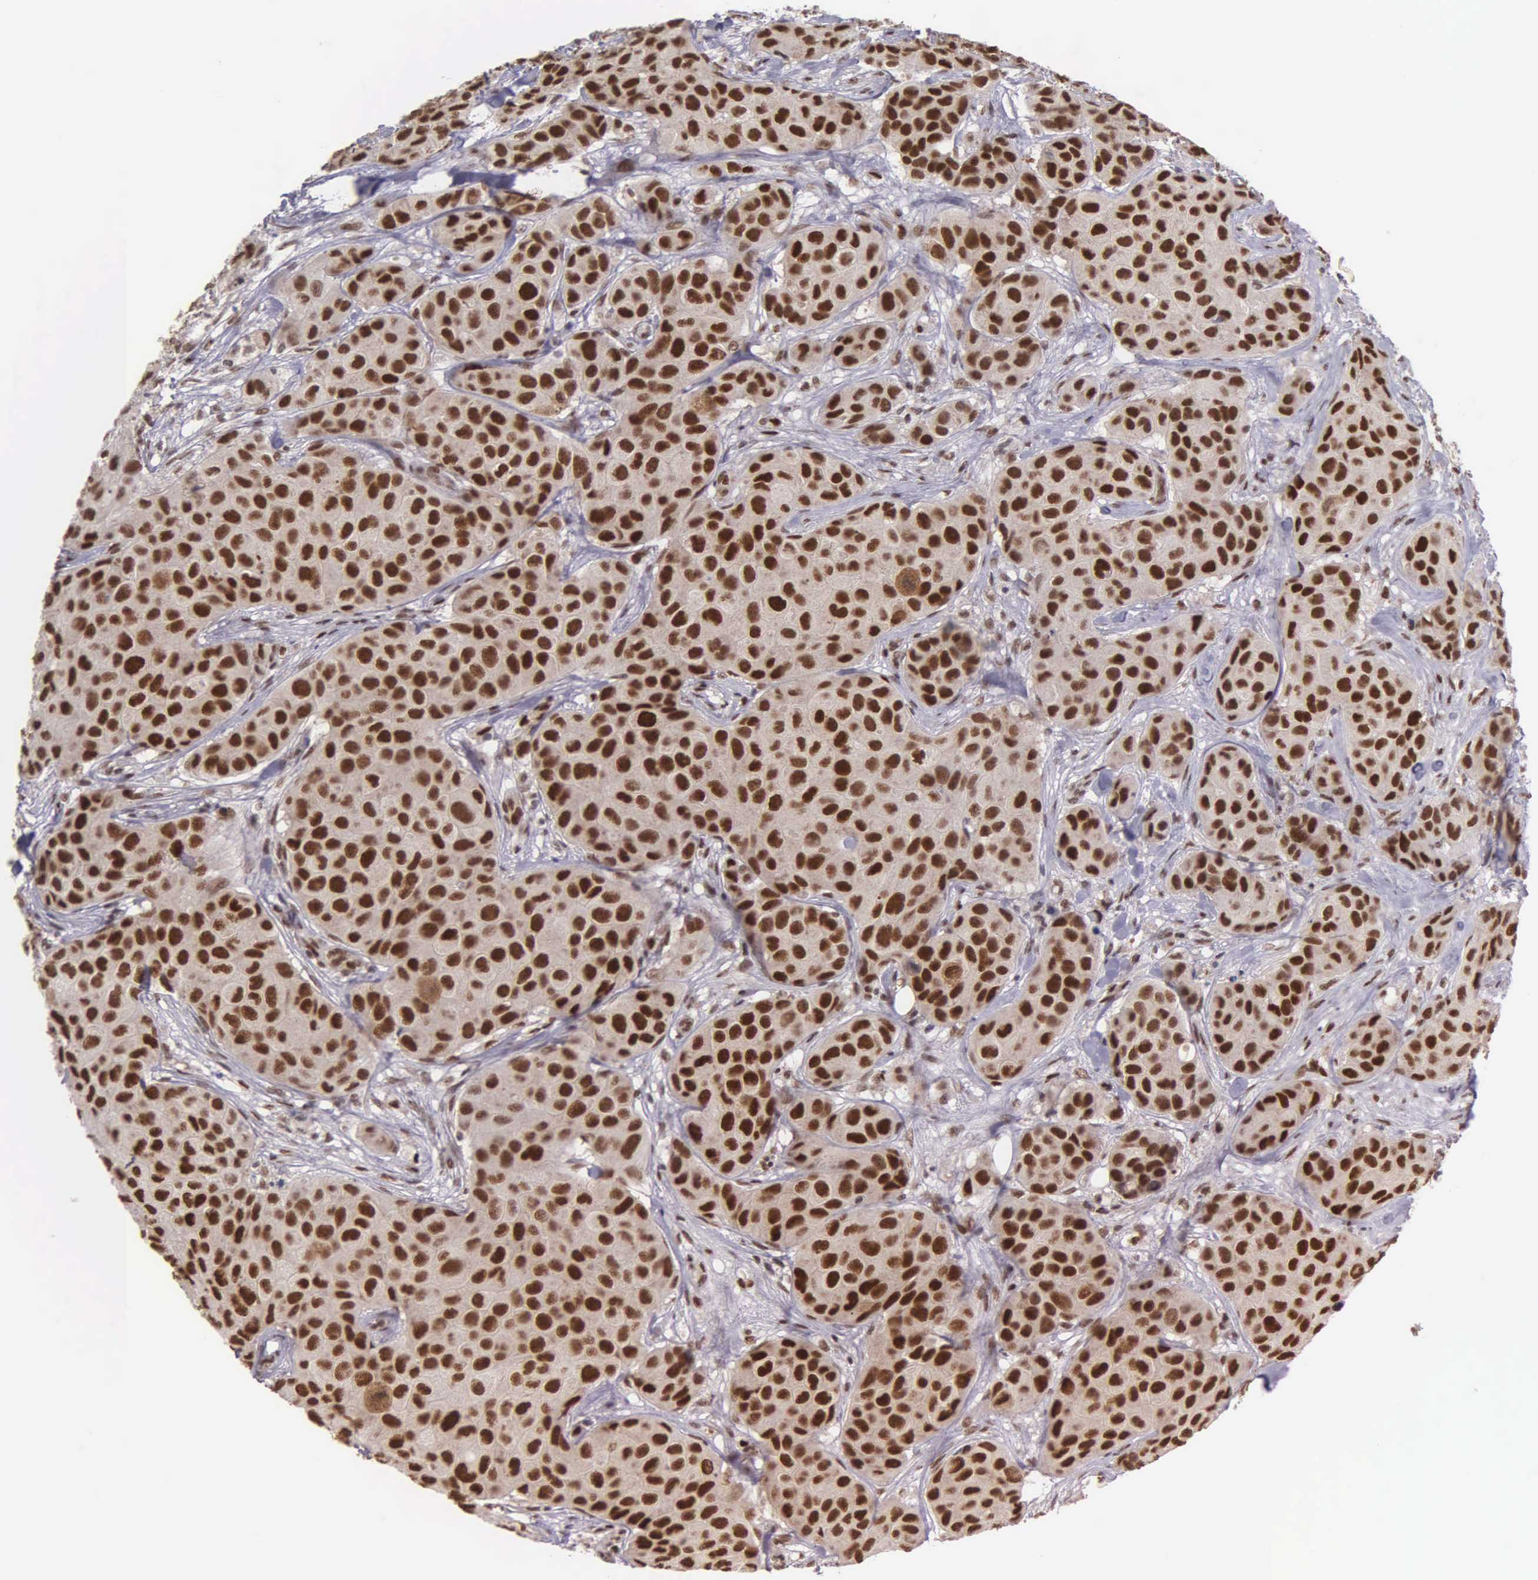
{"staining": {"intensity": "strong", "quantity": ">75%", "location": "cytoplasmic/membranous,nuclear"}, "tissue": "breast cancer", "cell_type": "Tumor cells", "image_type": "cancer", "snomed": [{"axis": "morphology", "description": "Duct carcinoma"}, {"axis": "topography", "description": "Breast"}], "caption": "DAB (3,3'-diaminobenzidine) immunohistochemical staining of breast cancer reveals strong cytoplasmic/membranous and nuclear protein expression in about >75% of tumor cells. (Stains: DAB (3,3'-diaminobenzidine) in brown, nuclei in blue, Microscopy: brightfield microscopy at high magnification).", "gene": "UBR7", "patient": {"sex": "female", "age": 68}}